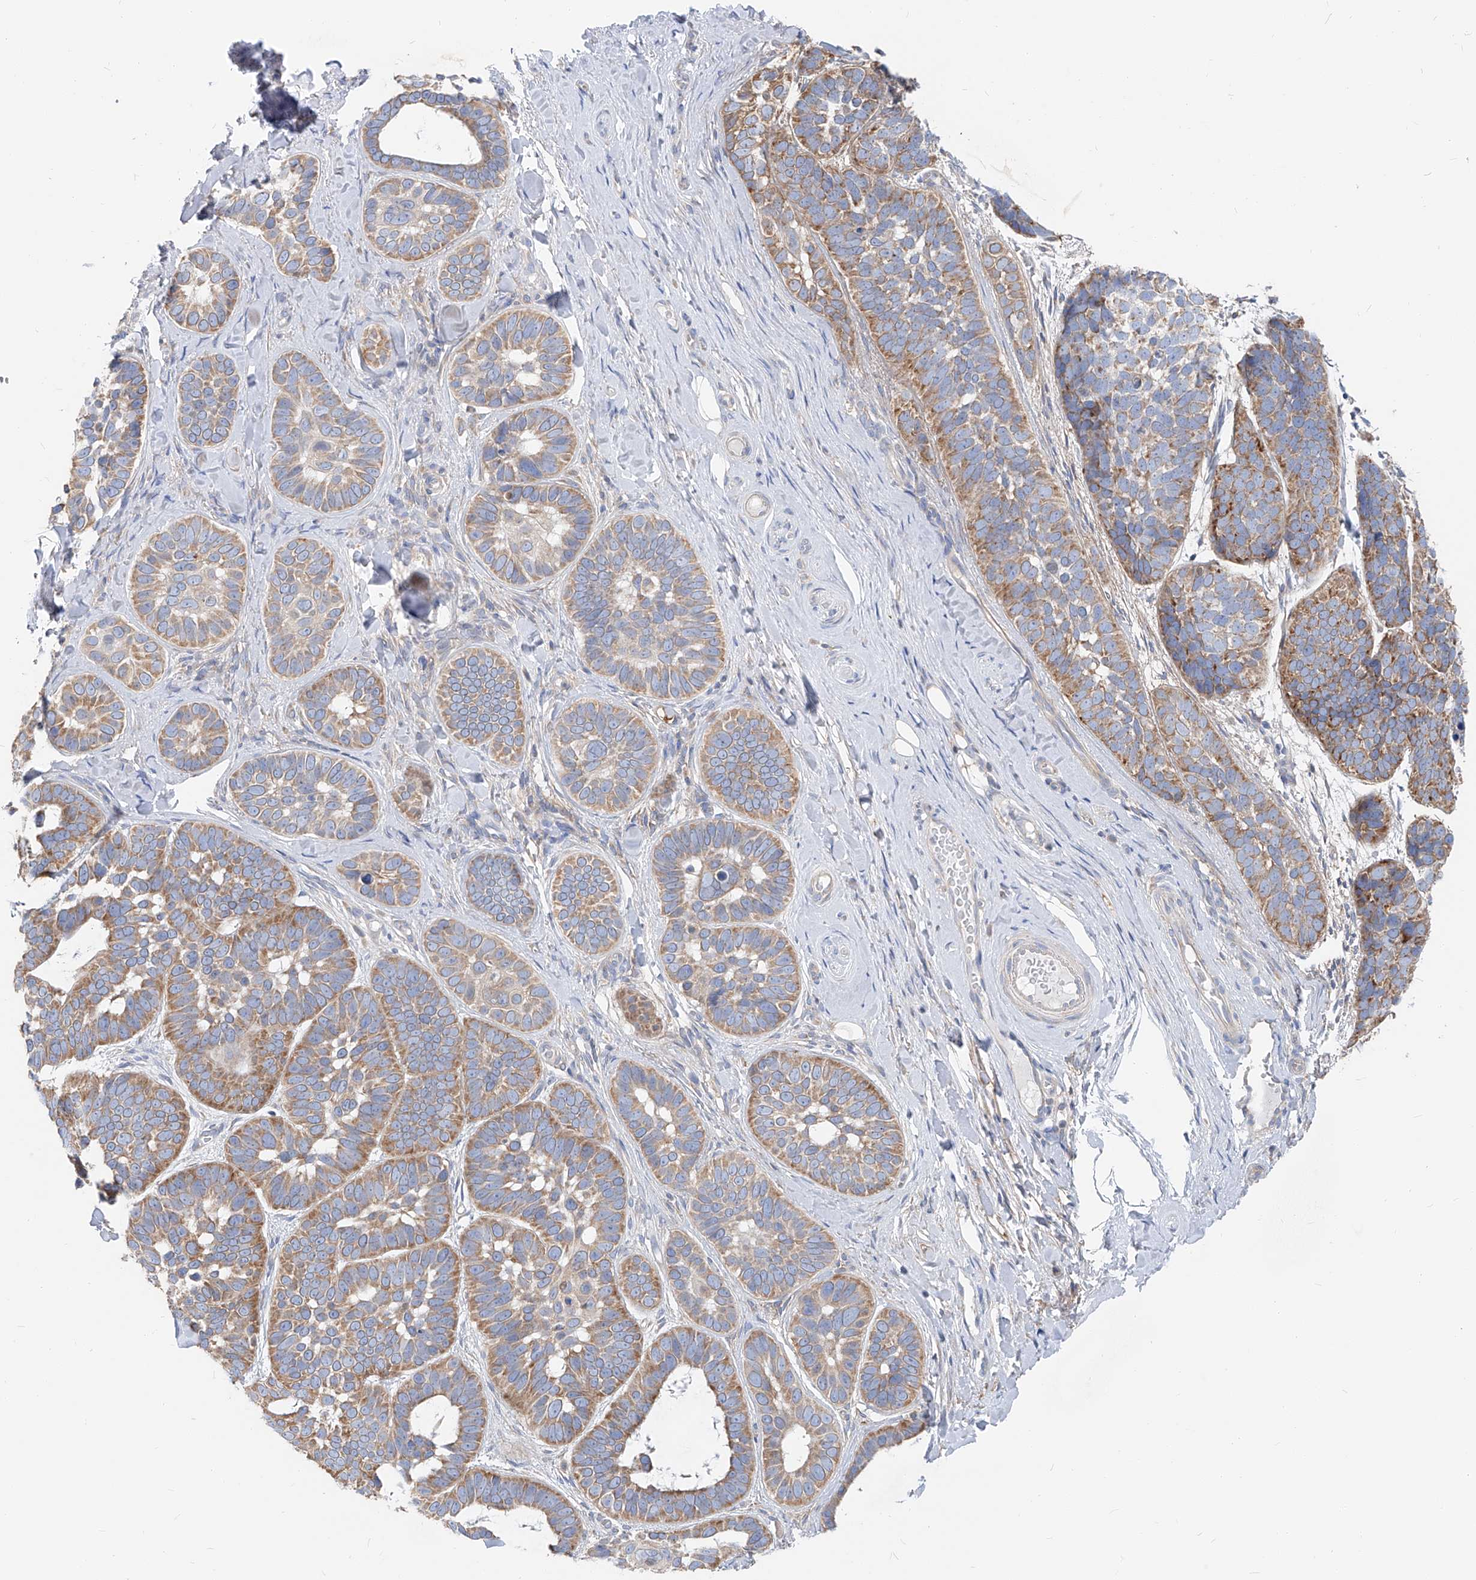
{"staining": {"intensity": "moderate", "quantity": ">75%", "location": "cytoplasmic/membranous"}, "tissue": "skin cancer", "cell_type": "Tumor cells", "image_type": "cancer", "snomed": [{"axis": "morphology", "description": "Basal cell carcinoma"}, {"axis": "topography", "description": "Skin"}], "caption": "Human basal cell carcinoma (skin) stained with a brown dye demonstrates moderate cytoplasmic/membranous positive expression in approximately >75% of tumor cells.", "gene": "UFL1", "patient": {"sex": "male", "age": 62}}